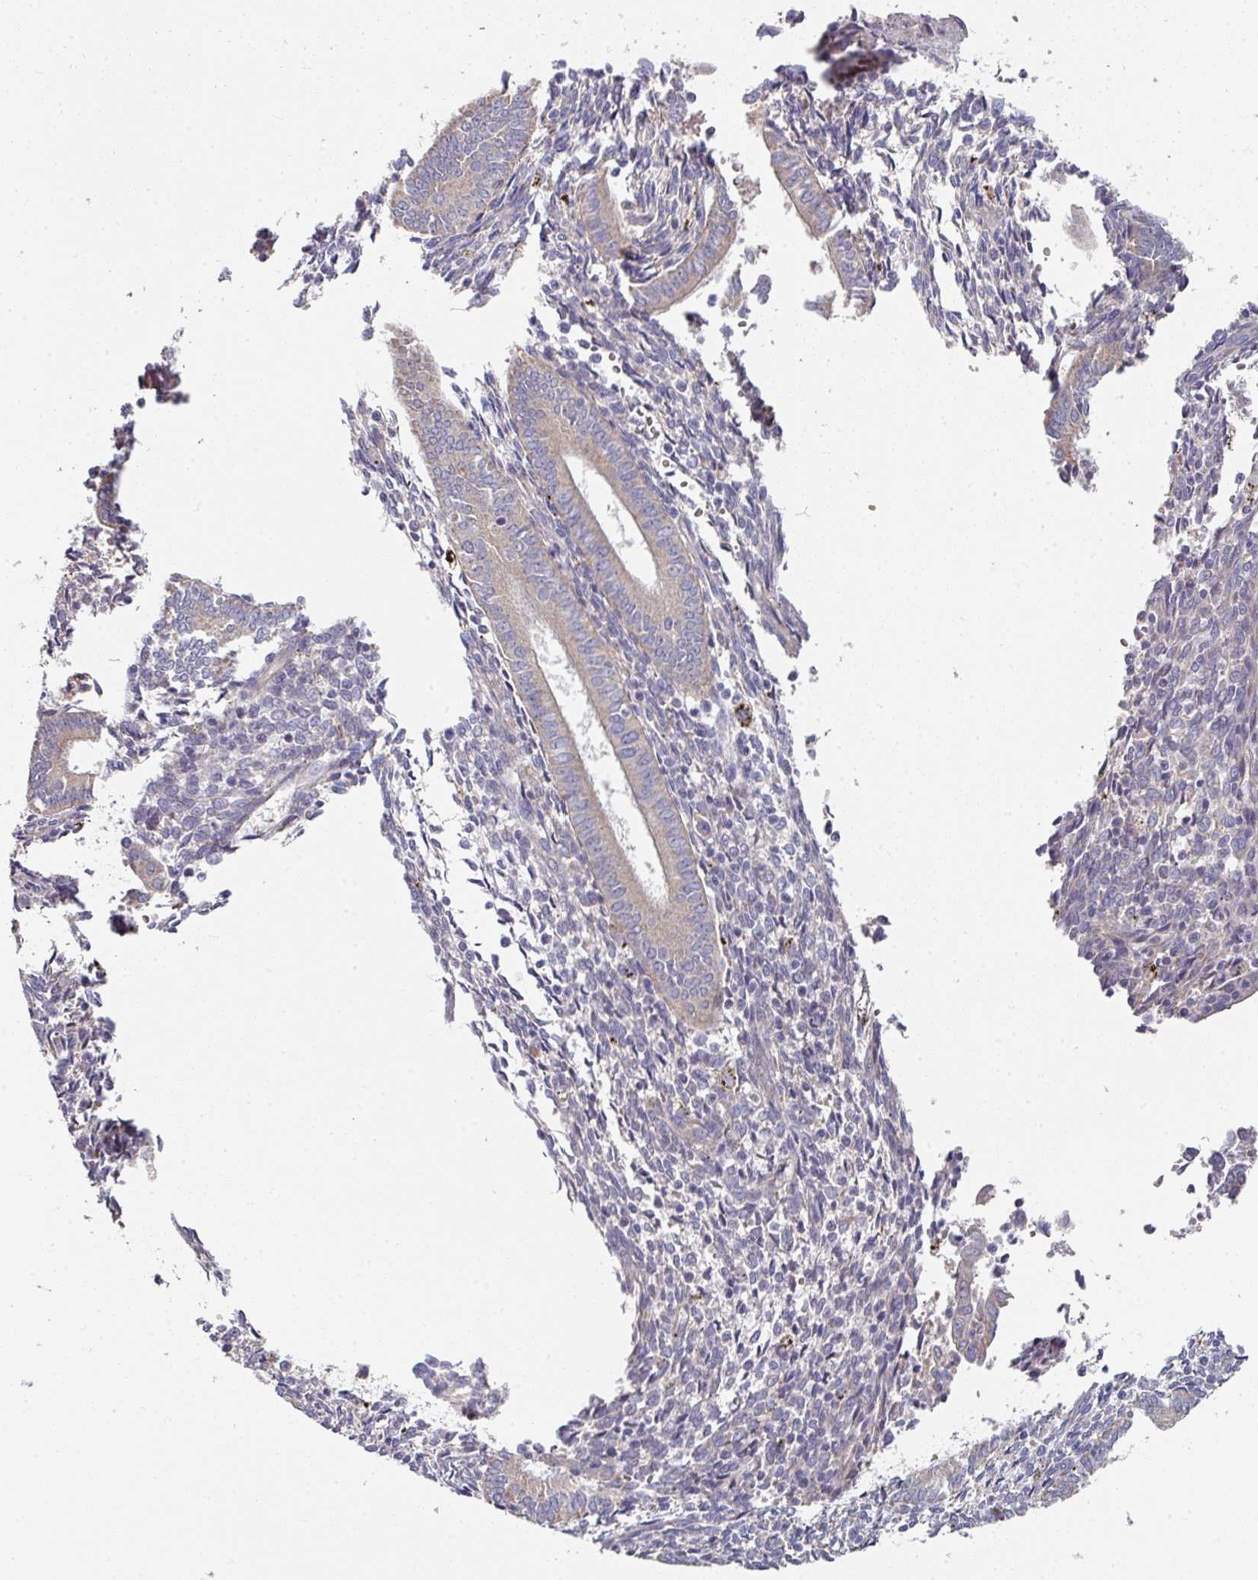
{"staining": {"intensity": "negative", "quantity": "none", "location": "none"}, "tissue": "endometrium", "cell_type": "Cells in endometrial stroma", "image_type": "normal", "snomed": [{"axis": "morphology", "description": "Normal tissue, NOS"}, {"axis": "topography", "description": "Endometrium"}], "caption": "A micrograph of endometrium stained for a protein shows no brown staining in cells in endometrial stroma.", "gene": "PYROXD2", "patient": {"sex": "female", "age": 41}}